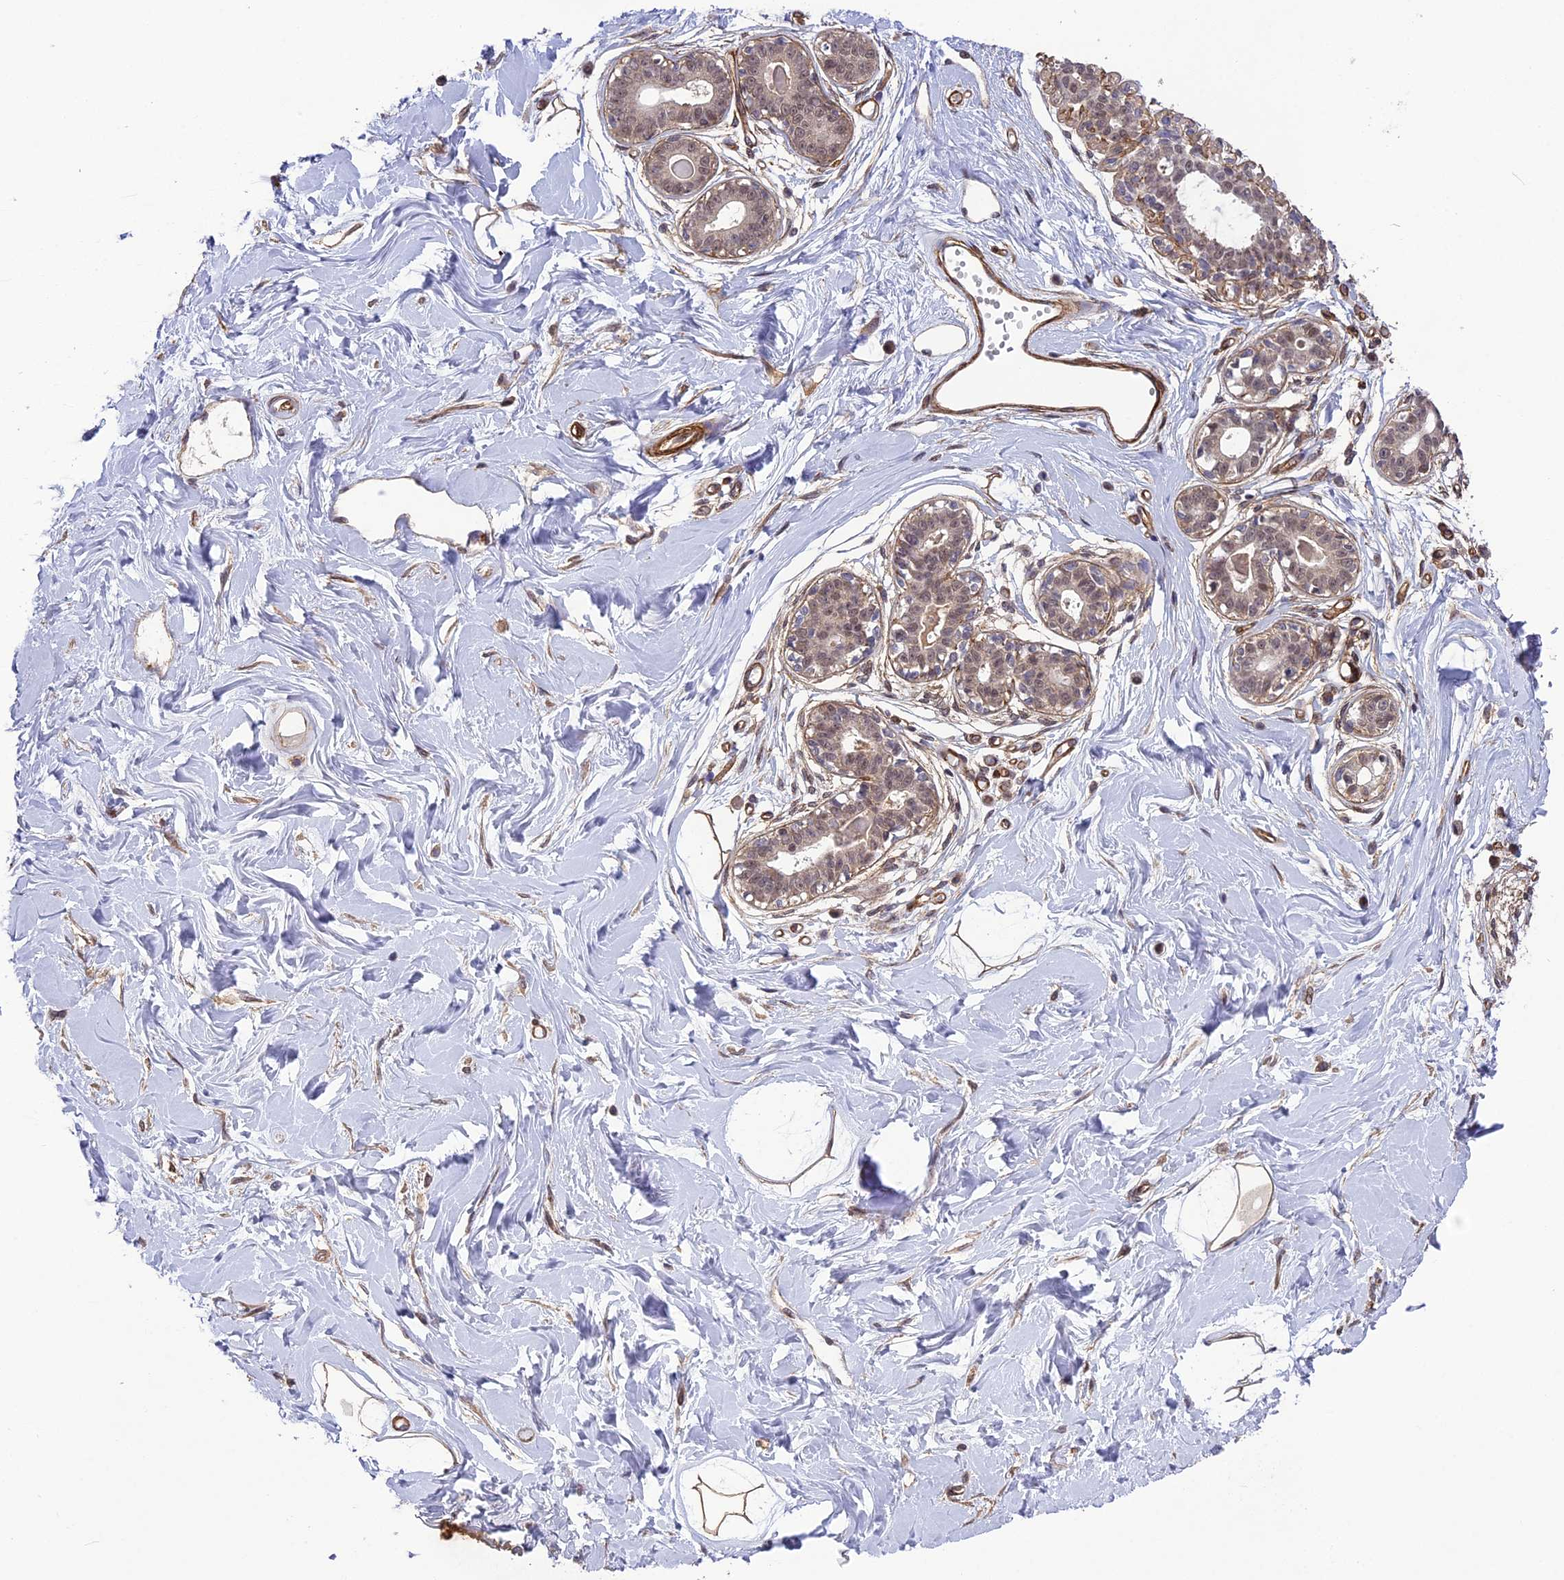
{"staining": {"intensity": "moderate", "quantity": ">75%", "location": "cytoplasmic/membranous"}, "tissue": "breast", "cell_type": "Adipocytes", "image_type": "normal", "snomed": [{"axis": "morphology", "description": "Normal tissue, NOS"}, {"axis": "topography", "description": "Breast"}], "caption": "DAB immunohistochemical staining of normal human breast reveals moderate cytoplasmic/membranous protein expression in about >75% of adipocytes.", "gene": "TNS1", "patient": {"sex": "female", "age": 45}}